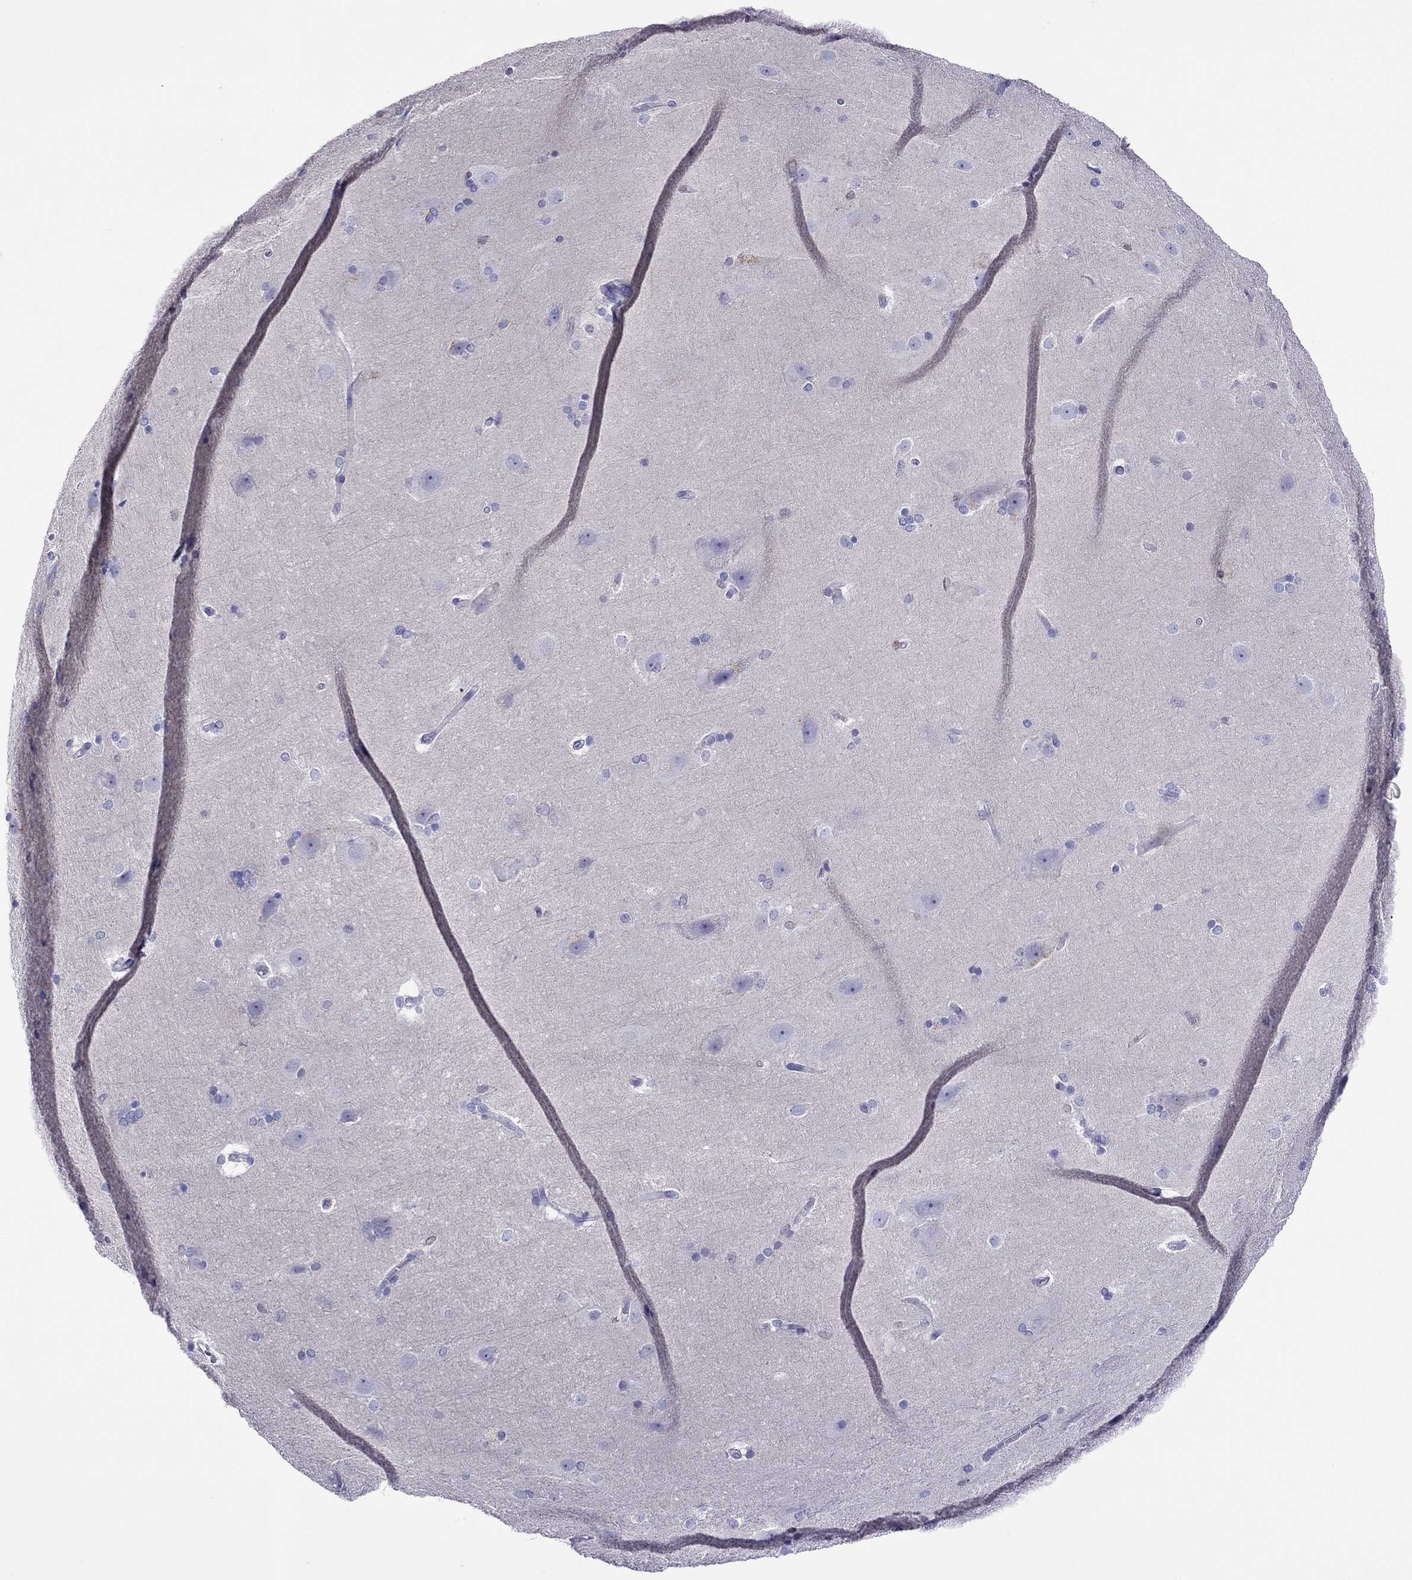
{"staining": {"intensity": "negative", "quantity": "none", "location": "none"}, "tissue": "hippocampus", "cell_type": "Glial cells", "image_type": "normal", "snomed": [{"axis": "morphology", "description": "Normal tissue, NOS"}, {"axis": "topography", "description": "Cerebral cortex"}, {"axis": "topography", "description": "Hippocampus"}], "caption": "A high-resolution photomicrograph shows immunohistochemistry (IHC) staining of benign hippocampus, which demonstrates no significant expression in glial cells. The staining was performed using DAB to visualize the protein expression in brown, while the nuclei were stained in blue with hematoxylin (Magnification: 20x).", "gene": "MPZ", "patient": {"sex": "female", "age": 19}}